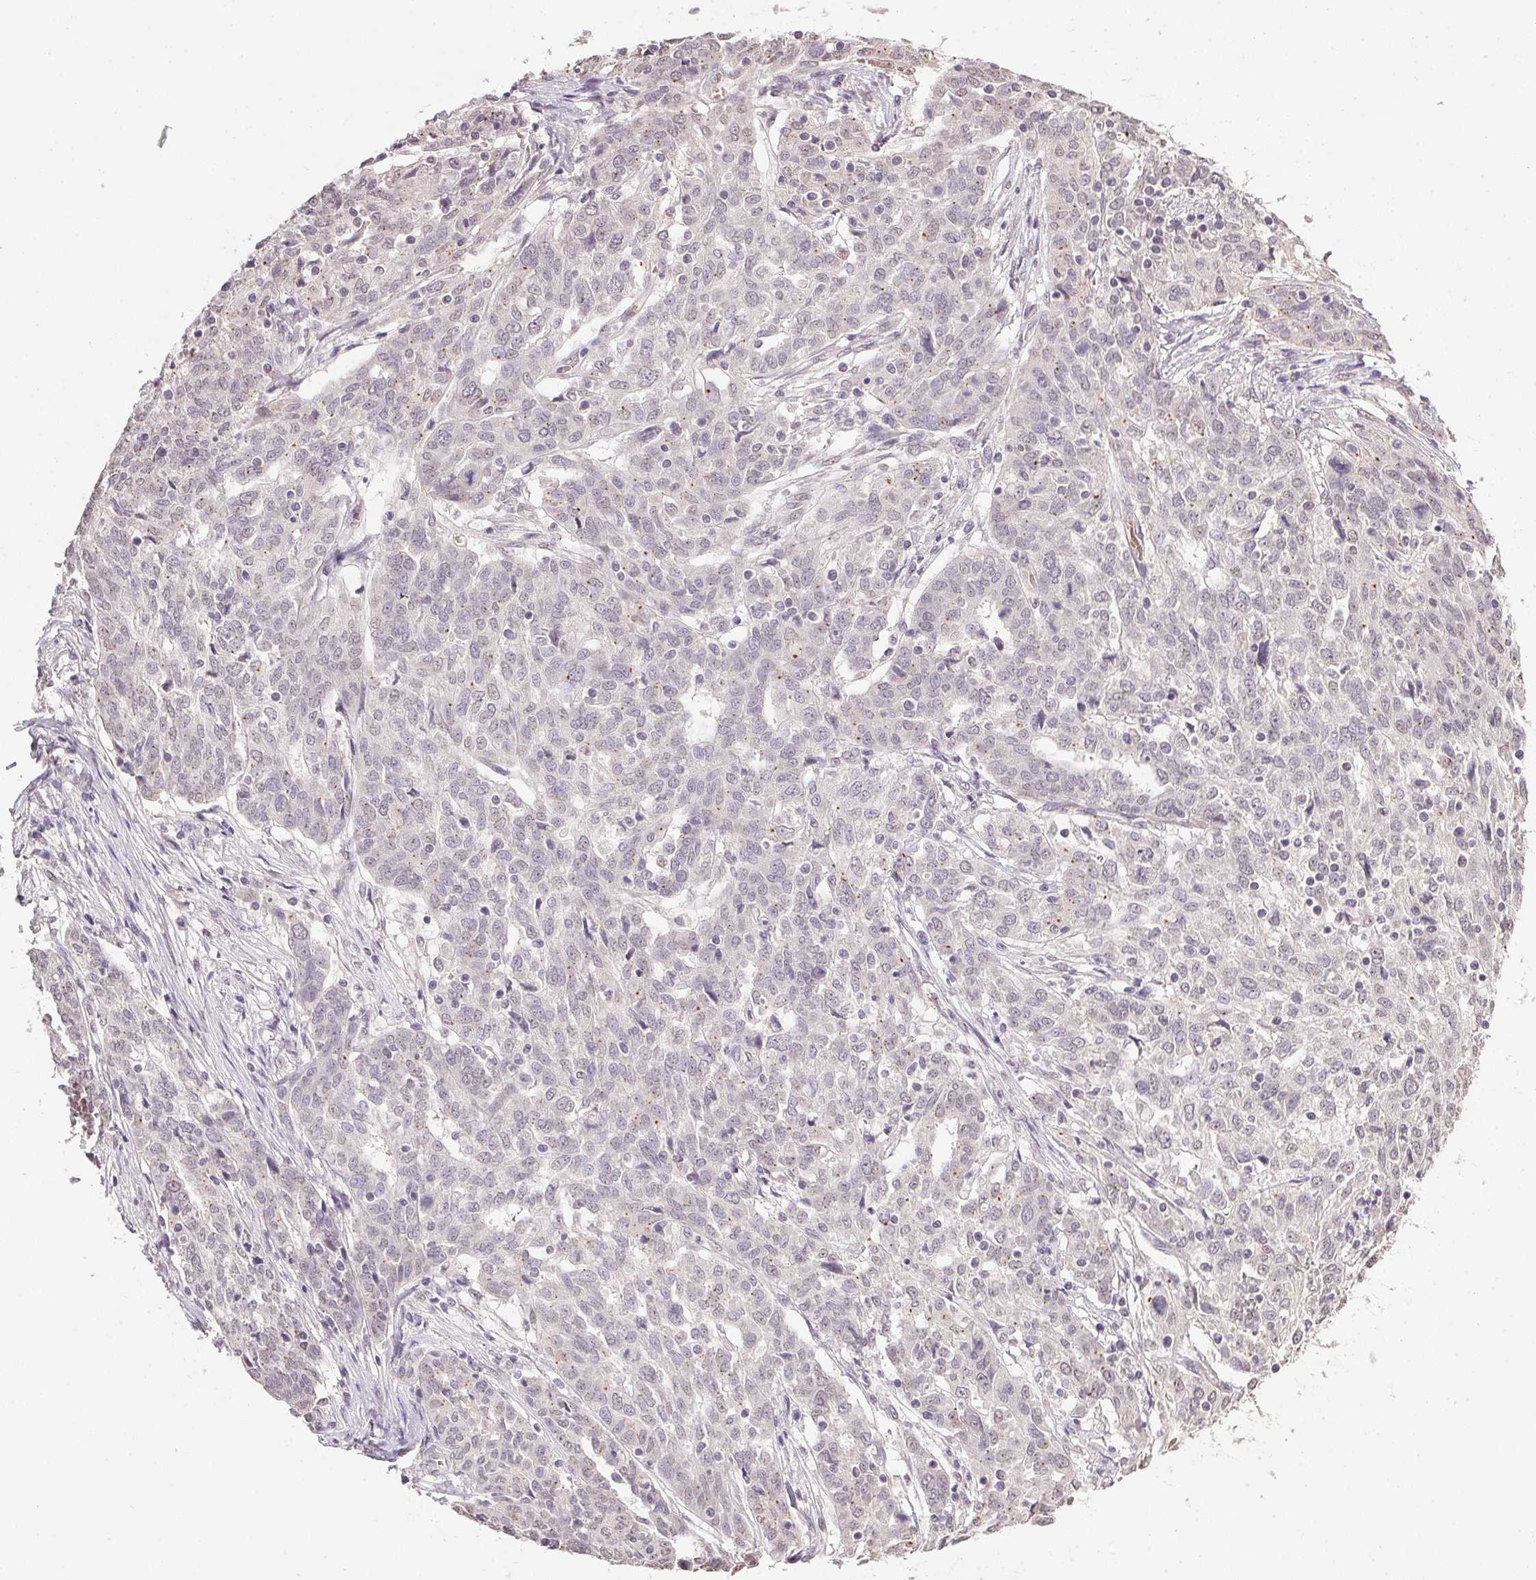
{"staining": {"intensity": "negative", "quantity": "none", "location": "none"}, "tissue": "ovarian cancer", "cell_type": "Tumor cells", "image_type": "cancer", "snomed": [{"axis": "morphology", "description": "Cystadenocarcinoma, serous, NOS"}, {"axis": "topography", "description": "Ovary"}], "caption": "This is an immunohistochemistry photomicrograph of human ovarian cancer (serous cystadenocarcinoma). There is no positivity in tumor cells.", "gene": "PPP4R4", "patient": {"sex": "female", "age": 67}}